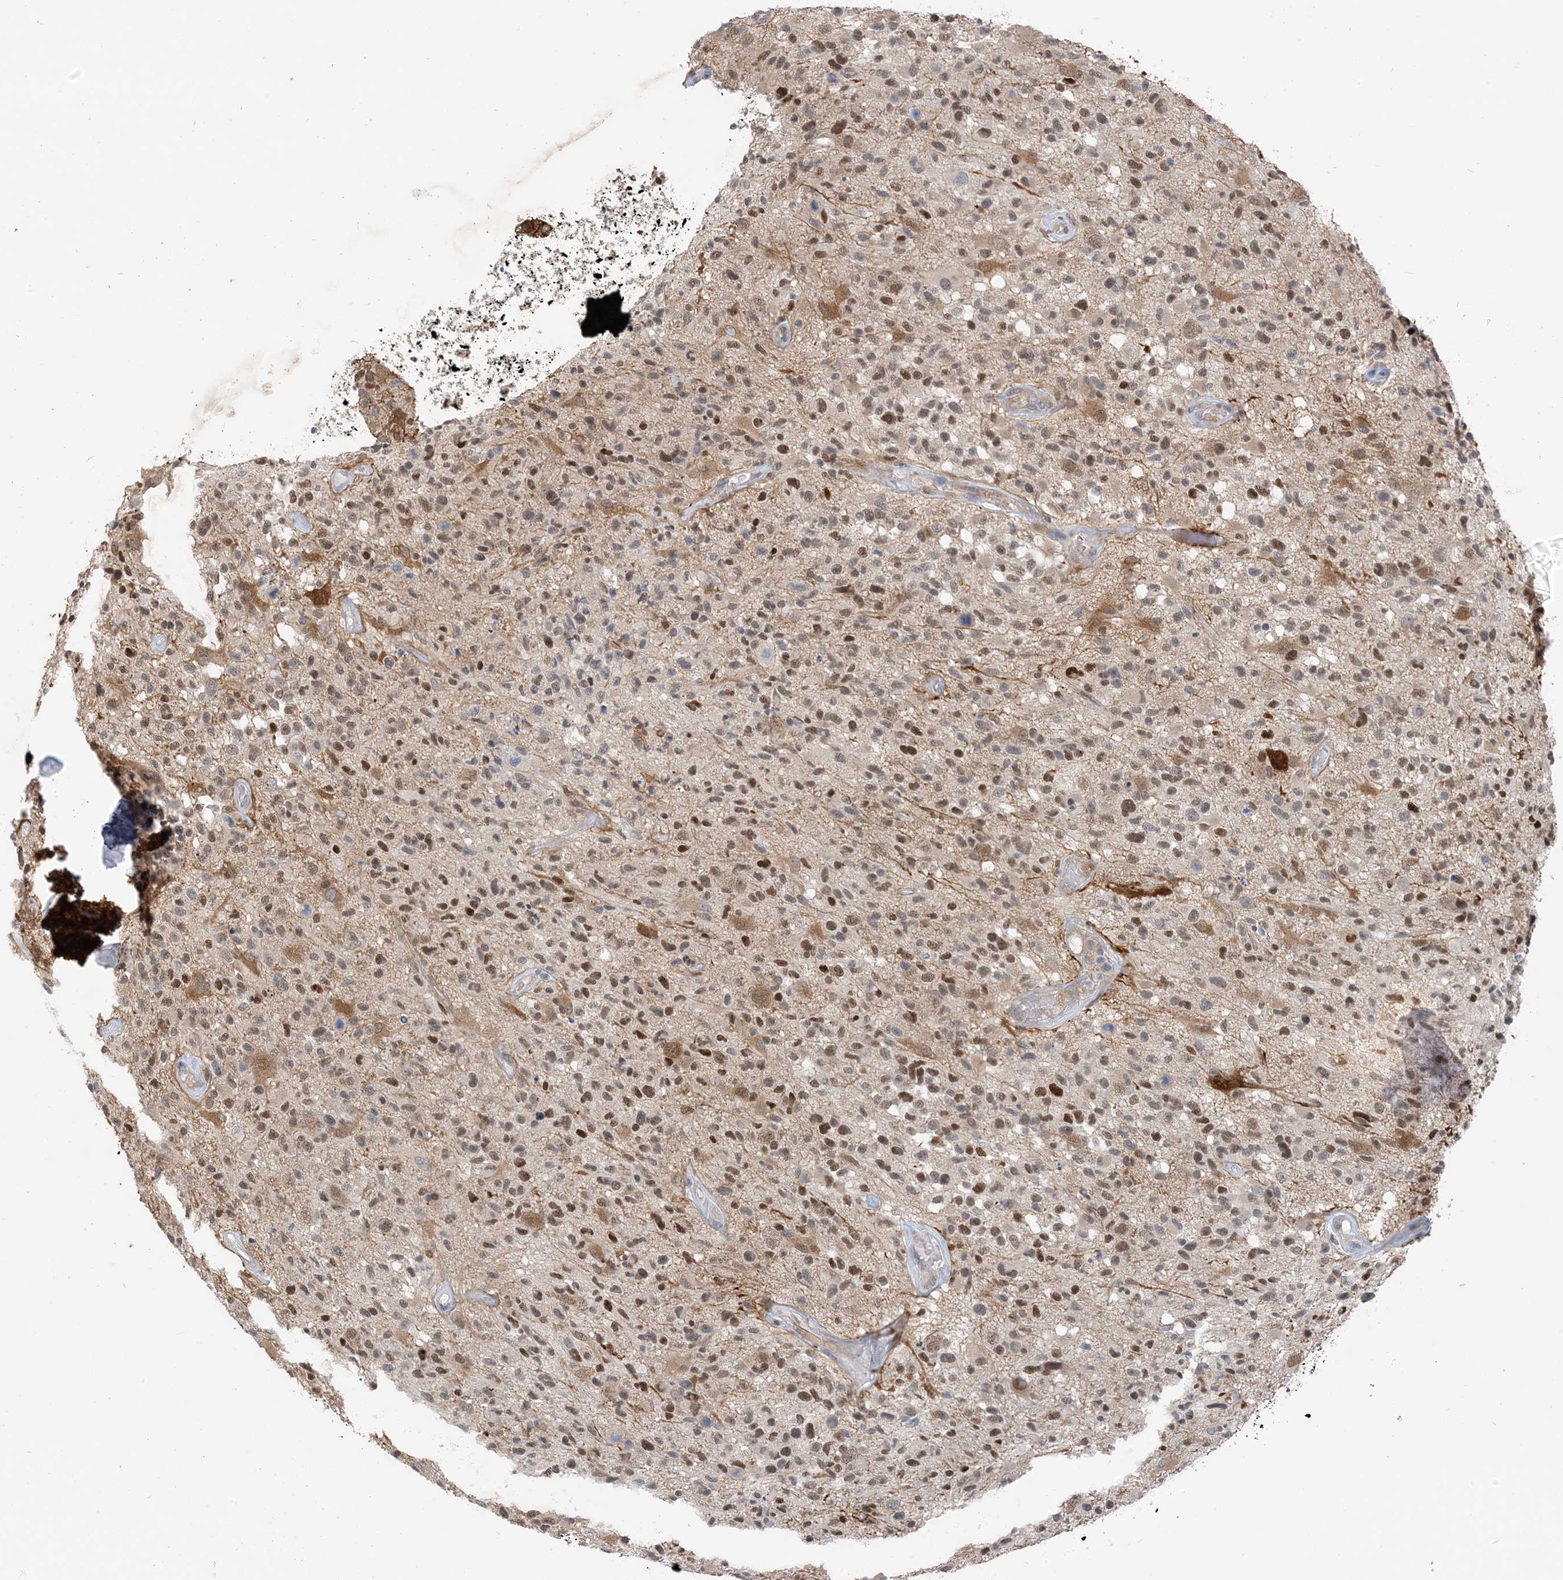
{"staining": {"intensity": "moderate", "quantity": ">75%", "location": "nuclear"}, "tissue": "glioma", "cell_type": "Tumor cells", "image_type": "cancer", "snomed": [{"axis": "morphology", "description": "Glioma, malignant, High grade"}, {"axis": "morphology", "description": "Glioblastoma, NOS"}, {"axis": "topography", "description": "Brain"}], "caption": "There is medium levels of moderate nuclear expression in tumor cells of glioma, as demonstrated by immunohistochemical staining (brown color).", "gene": "ZC3H12A", "patient": {"sex": "male", "age": 60}}